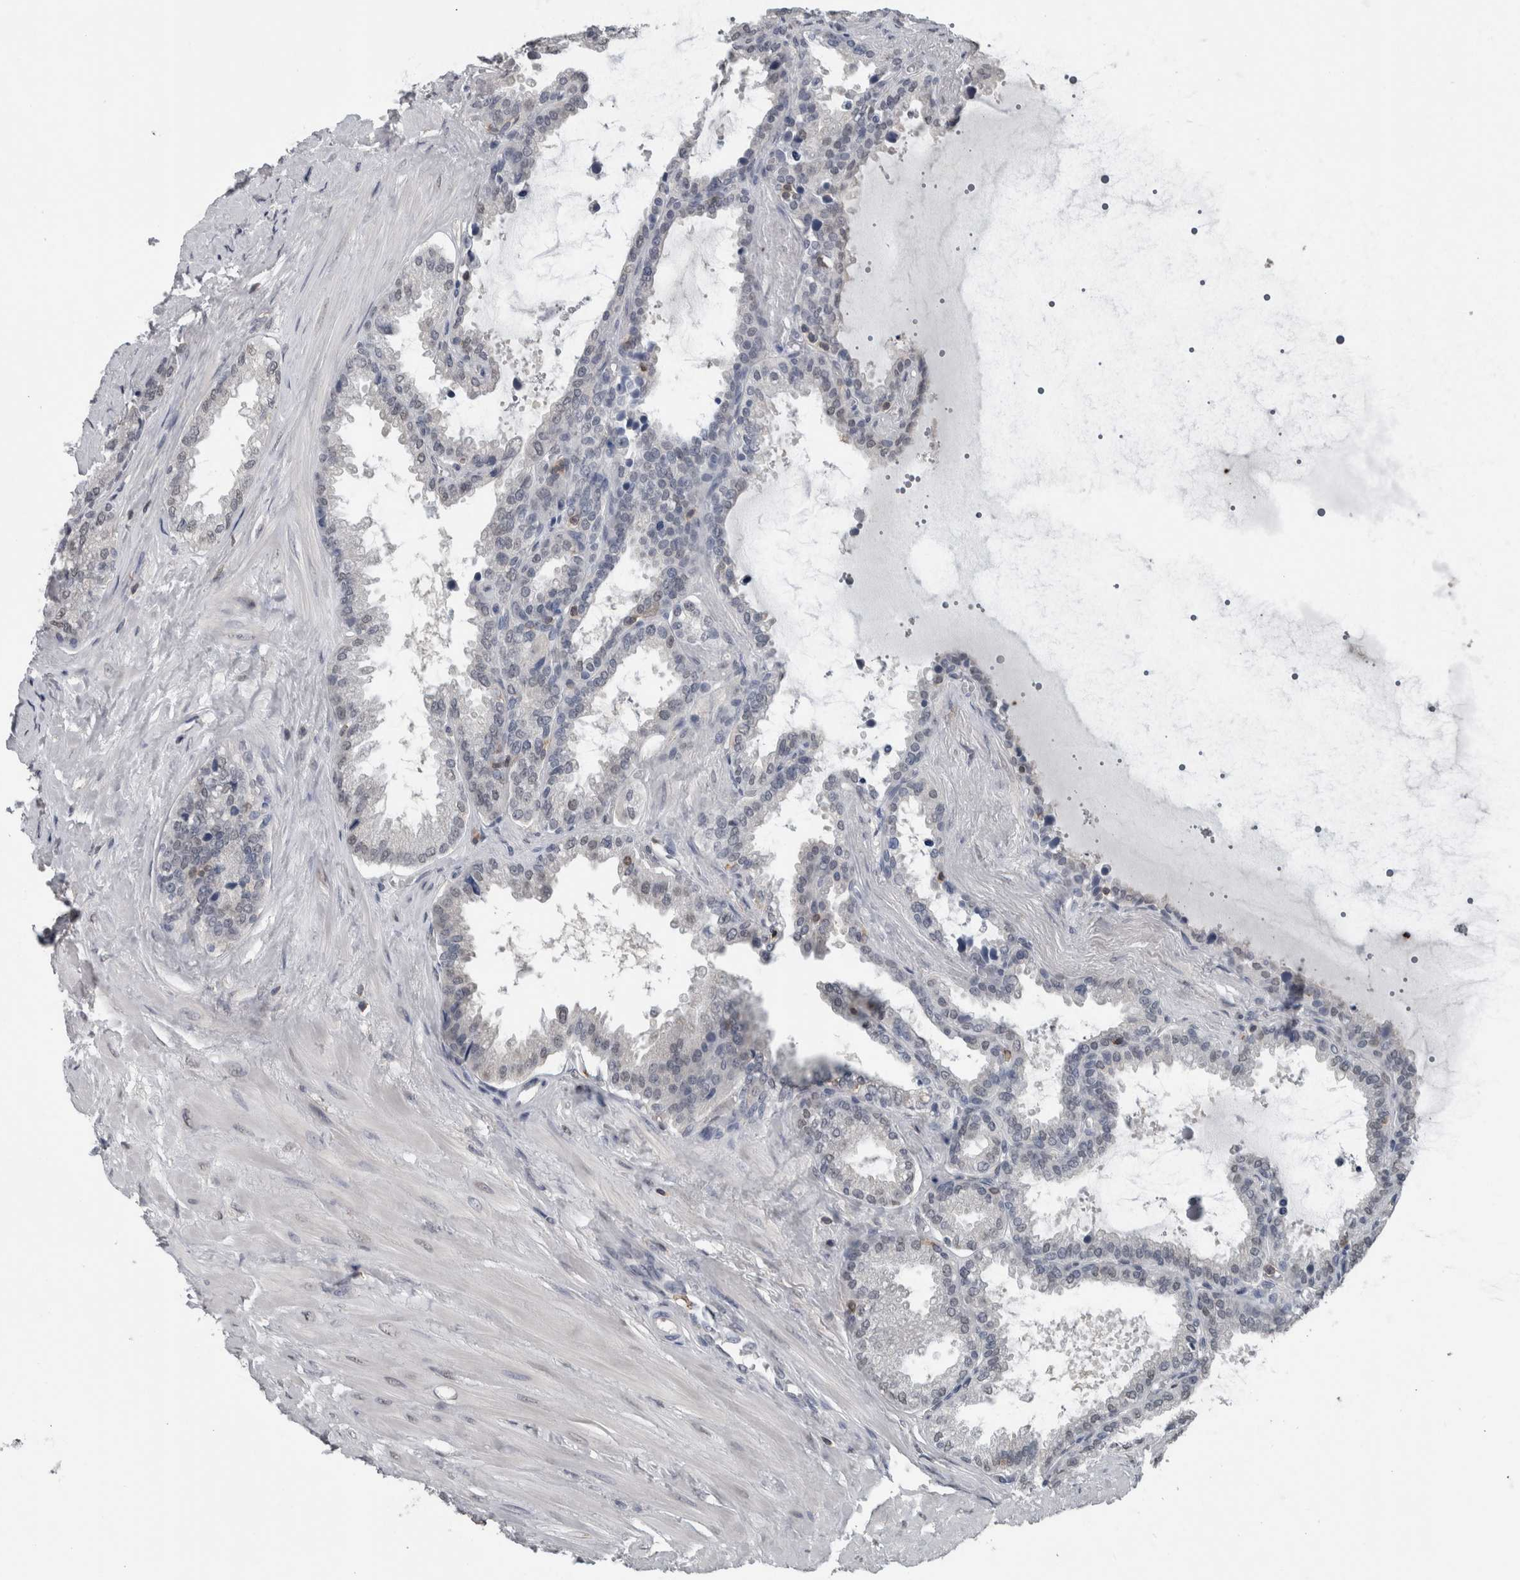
{"staining": {"intensity": "negative", "quantity": "none", "location": "none"}, "tissue": "seminal vesicle", "cell_type": "Glandular cells", "image_type": "normal", "snomed": [{"axis": "morphology", "description": "Normal tissue, NOS"}, {"axis": "topography", "description": "Seminal veicle"}], "caption": "DAB (3,3'-diaminobenzidine) immunohistochemical staining of normal human seminal vesicle demonstrates no significant positivity in glandular cells.", "gene": "MAFF", "patient": {"sex": "male", "age": 46}}